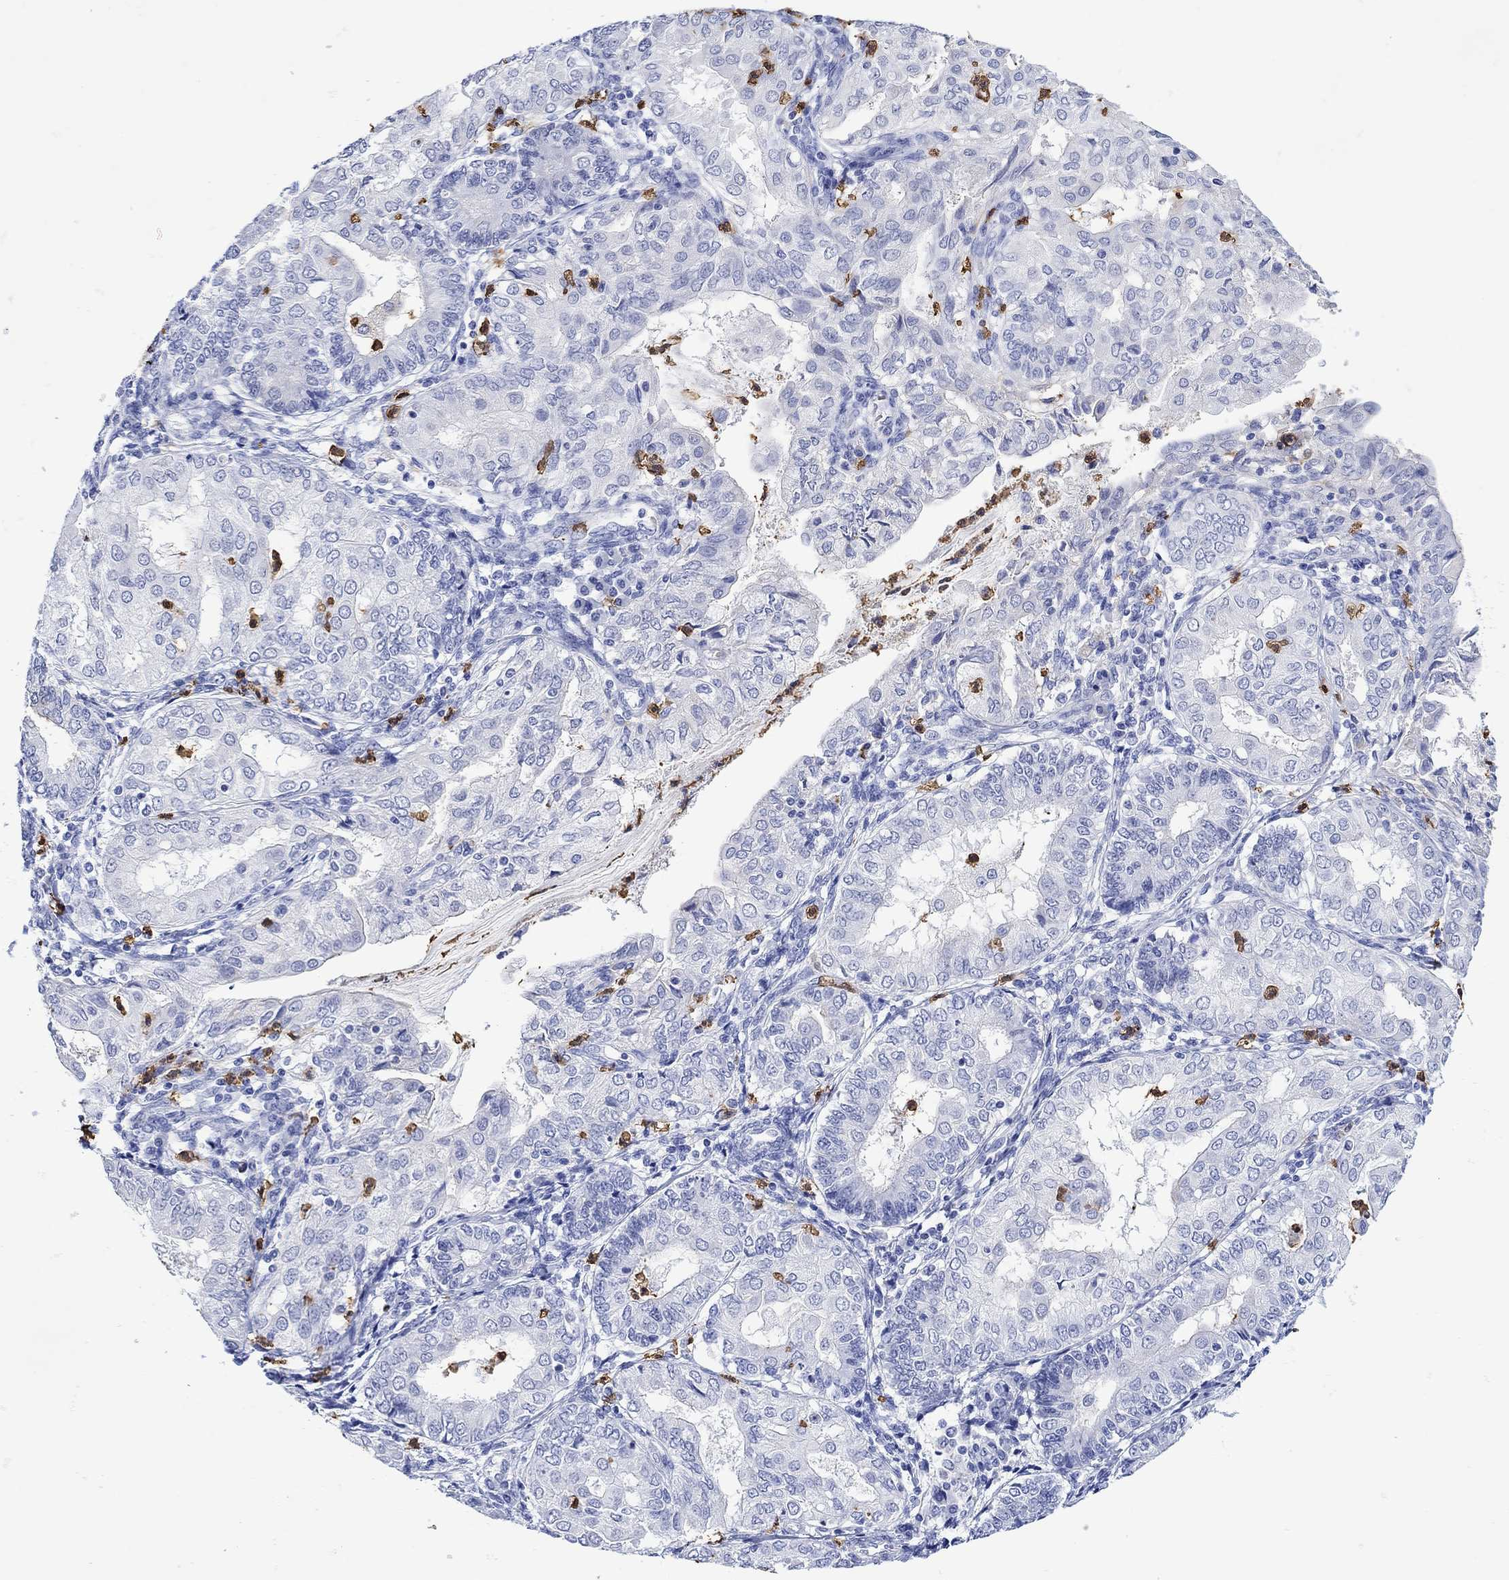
{"staining": {"intensity": "negative", "quantity": "none", "location": "none"}, "tissue": "endometrial cancer", "cell_type": "Tumor cells", "image_type": "cancer", "snomed": [{"axis": "morphology", "description": "Adenocarcinoma, NOS"}, {"axis": "topography", "description": "Endometrium"}], "caption": "Immunohistochemistry (IHC) photomicrograph of neoplastic tissue: endometrial cancer stained with DAB (3,3'-diaminobenzidine) displays no significant protein expression in tumor cells. (Brightfield microscopy of DAB IHC at high magnification).", "gene": "LINGO3", "patient": {"sex": "female", "age": 68}}